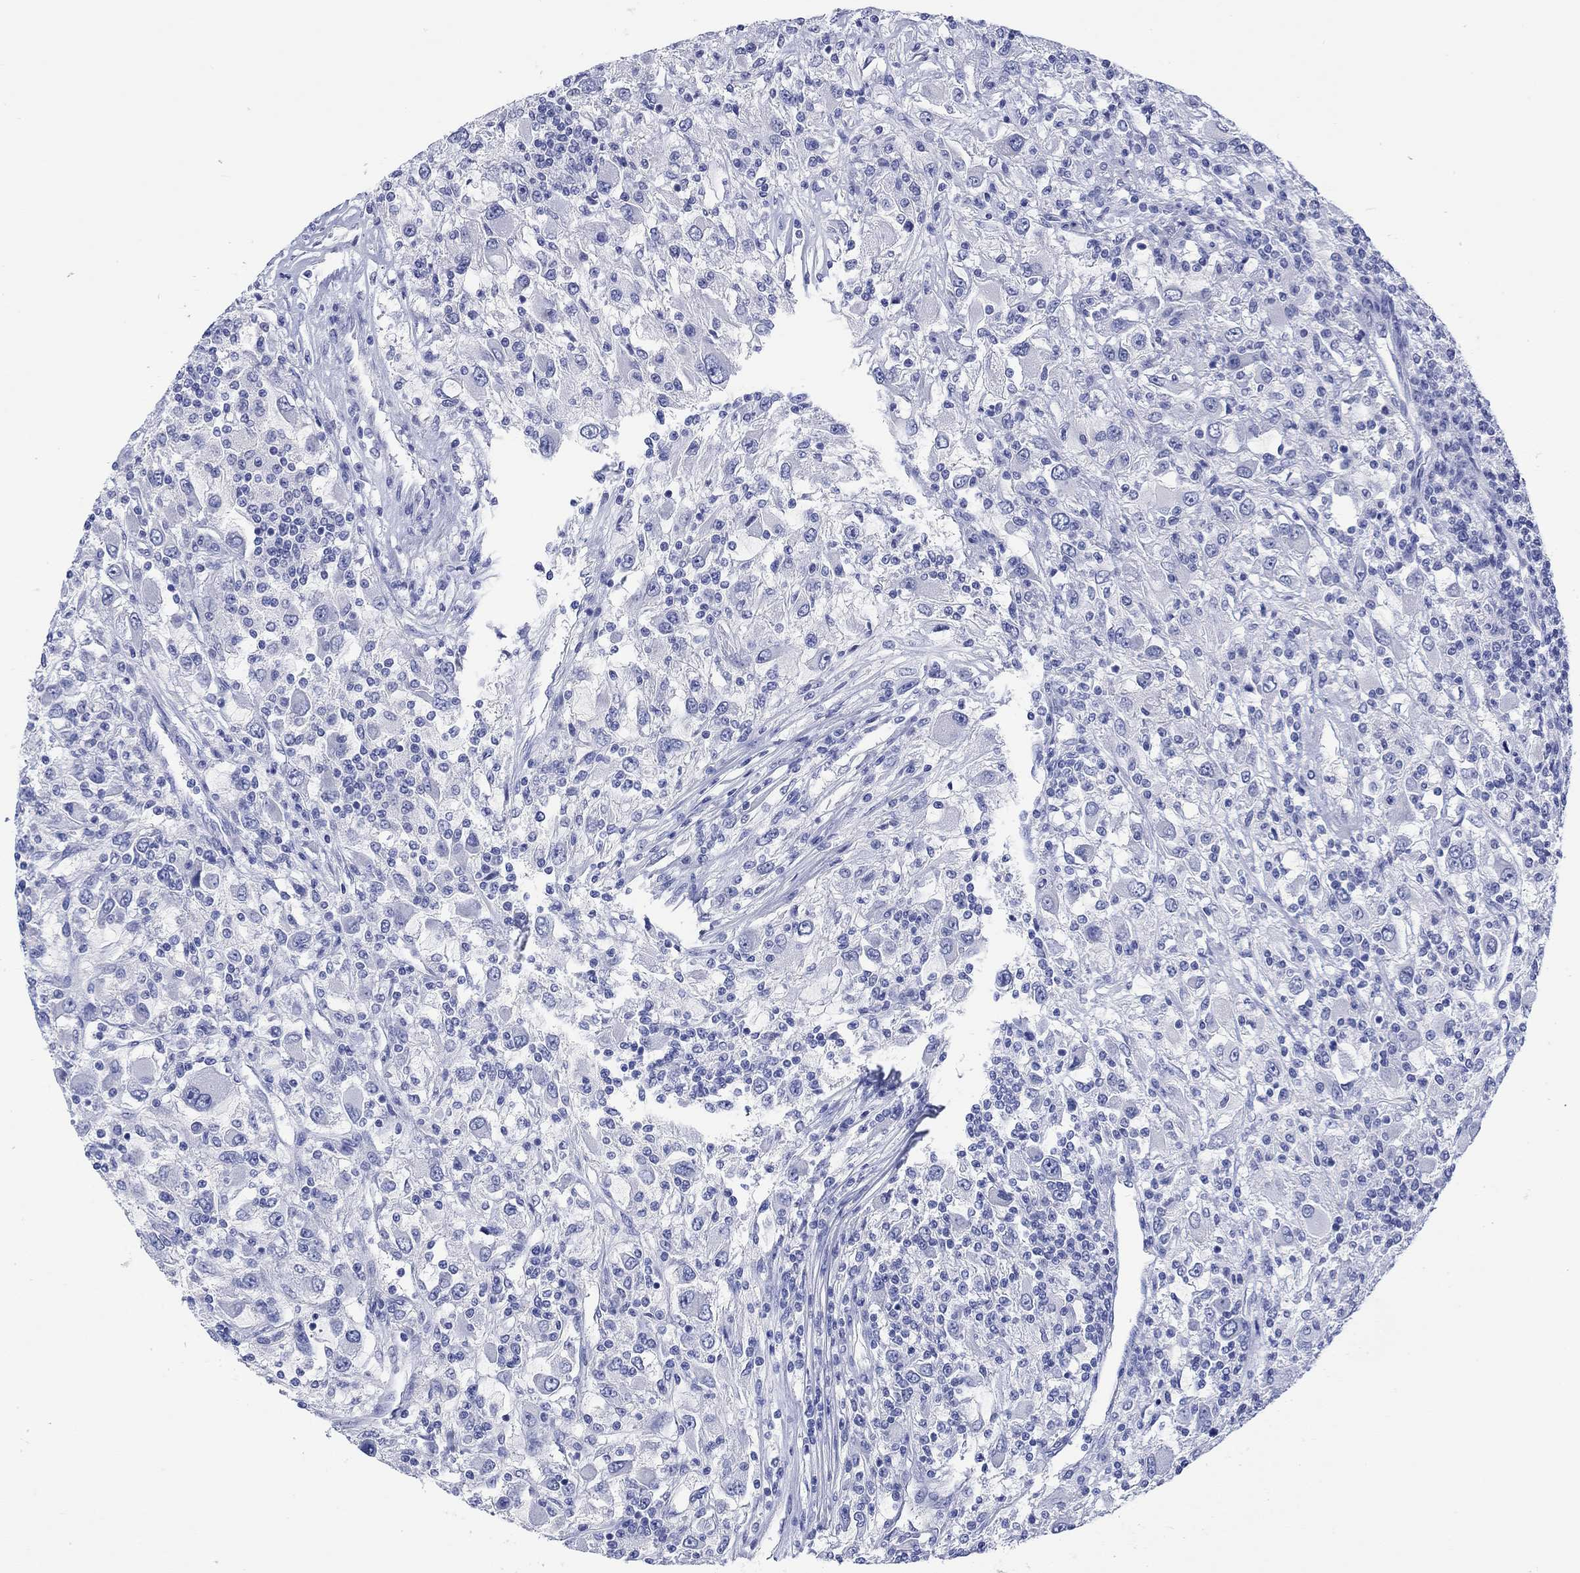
{"staining": {"intensity": "negative", "quantity": "none", "location": "none"}, "tissue": "renal cancer", "cell_type": "Tumor cells", "image_type": "cancer", "snomed": [{"axis": "morphology", "description": "Adenocarcinoma, NOS"}, {"axis": "topography", "description": "Kidney"}], "caption": "Renal cancer (adenocarcinoma) was stained to show a protein in brown. There is no significant positivity in tumor cells.", "gene": "MSI1", "patient": {"sex": "female", "age": 67}}